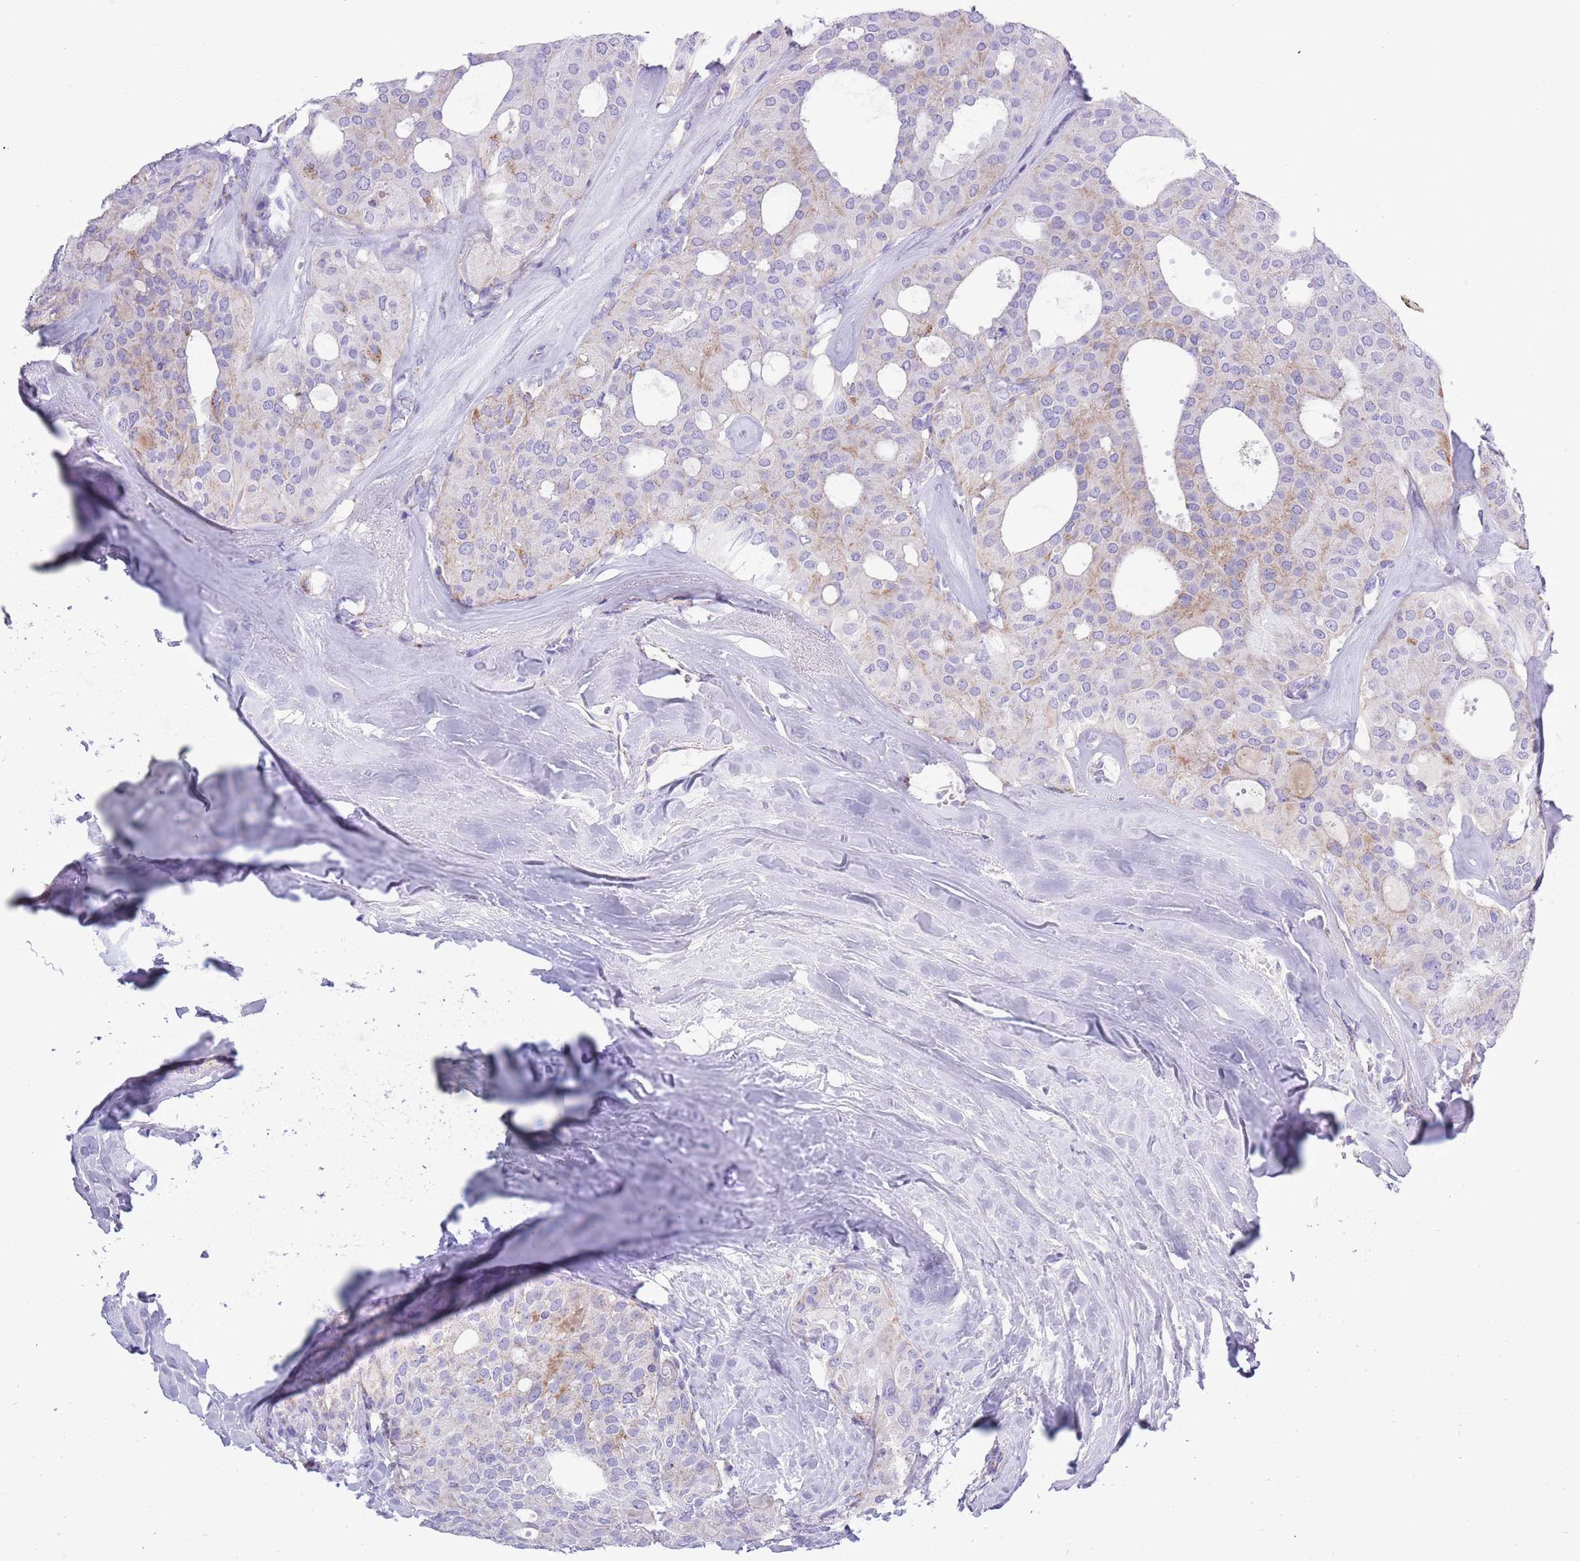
{"staining": {"intensity": "weak", "quantity": "<25%", "location": "cytoplasmic/membranous"}, "tissue": "thyroid cancer", "cell_type": "Tumor cells", "image_type": "cancer", "snomed": [{"axis": "morphology", "description": "Follicular adenoma carcinoma, NOS"}, {"axis": "topography", "description": "Thyroid gland"}], "caption": "An IHC photomicrograph of follicular adenoma carcinoma (thyroid) is shown. There is no staining in tumor cells of follicular adenoma carcinoma (thyroid).", "gene": "MOCOS", "patient": {"sex": "male", "age": 75}}